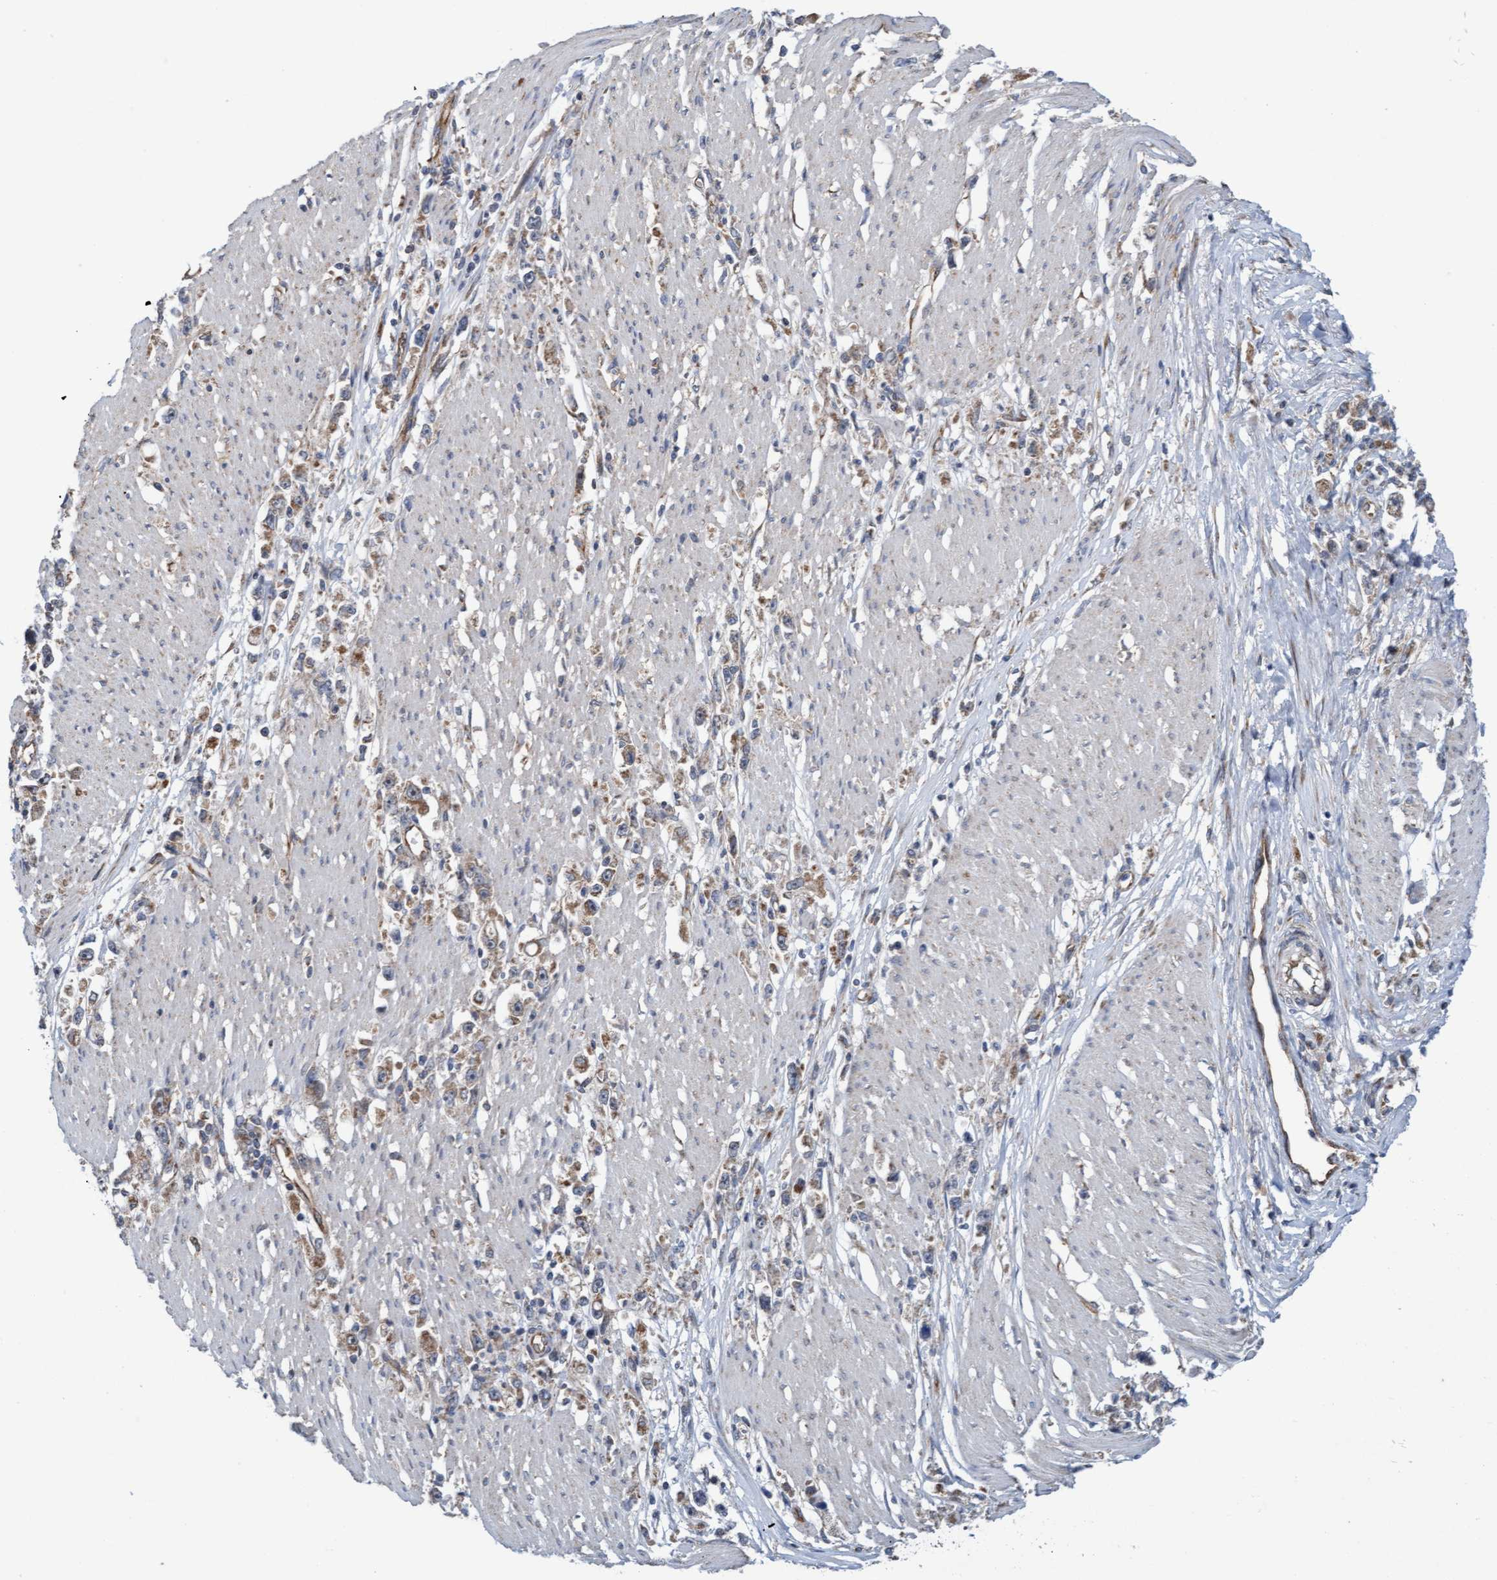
{"staining": {"intensity": "moderate", "quantity": ">75%", "location": "cytoplasmic/membranous"}, "tissue": "stomach cancer", "cell_type": "Tumor cells", "image_type": "cancer", "snomed": [{"axis": "morphology", "description": "Adenocarcinoma, NOS"}, {"axis": "topography", "description": "Stomach"}], "caption": "A histopathology image of human stomach adenocarcinoma stained for a protein shows moderate cytoplasmic/membranous brown staining in tumor cells.", "gene": "ZNF566", "patient": {"sex": "female", "age": 59}}